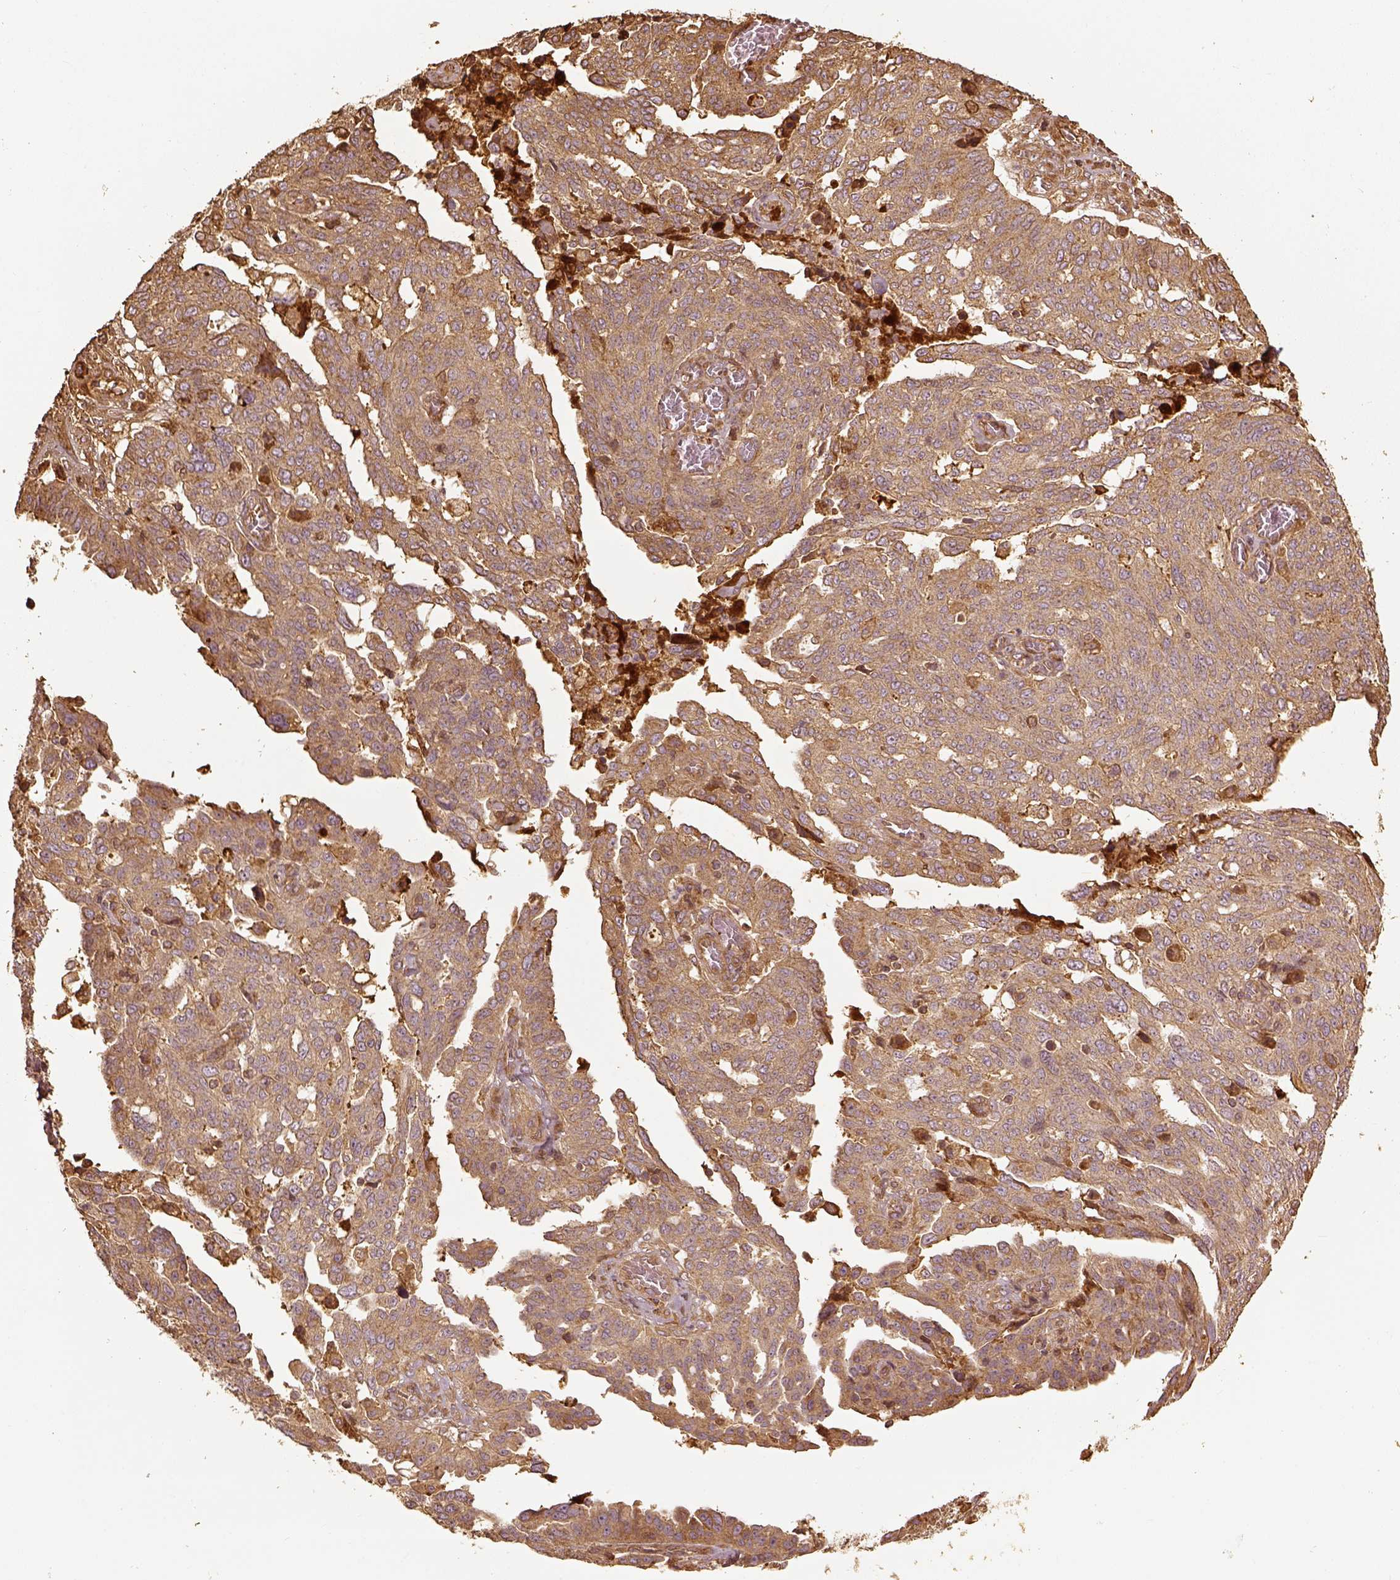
{"staining": {"intensity": "weak", "quantity": ">75%", "location": "cytoplasmic/membranous"}, "tissue": "ovarian cancer", "cell_type": "Tumor cells", "image_type": "cancer", "snomed": [{"axis": "morphology", "description": "Cystadenocarcinoma, serous, NOS"}, {"axis": "topography", "description": "Ovary"}], "caption": "Protein staining by IHC displays weak cytoplasmic/membranous staining in approximately >75% of tumor cells in serous cystadenocarcinoma (ovarian).", "gene": "VEGFA", "patient": {"sex": "female", "age": 67}}